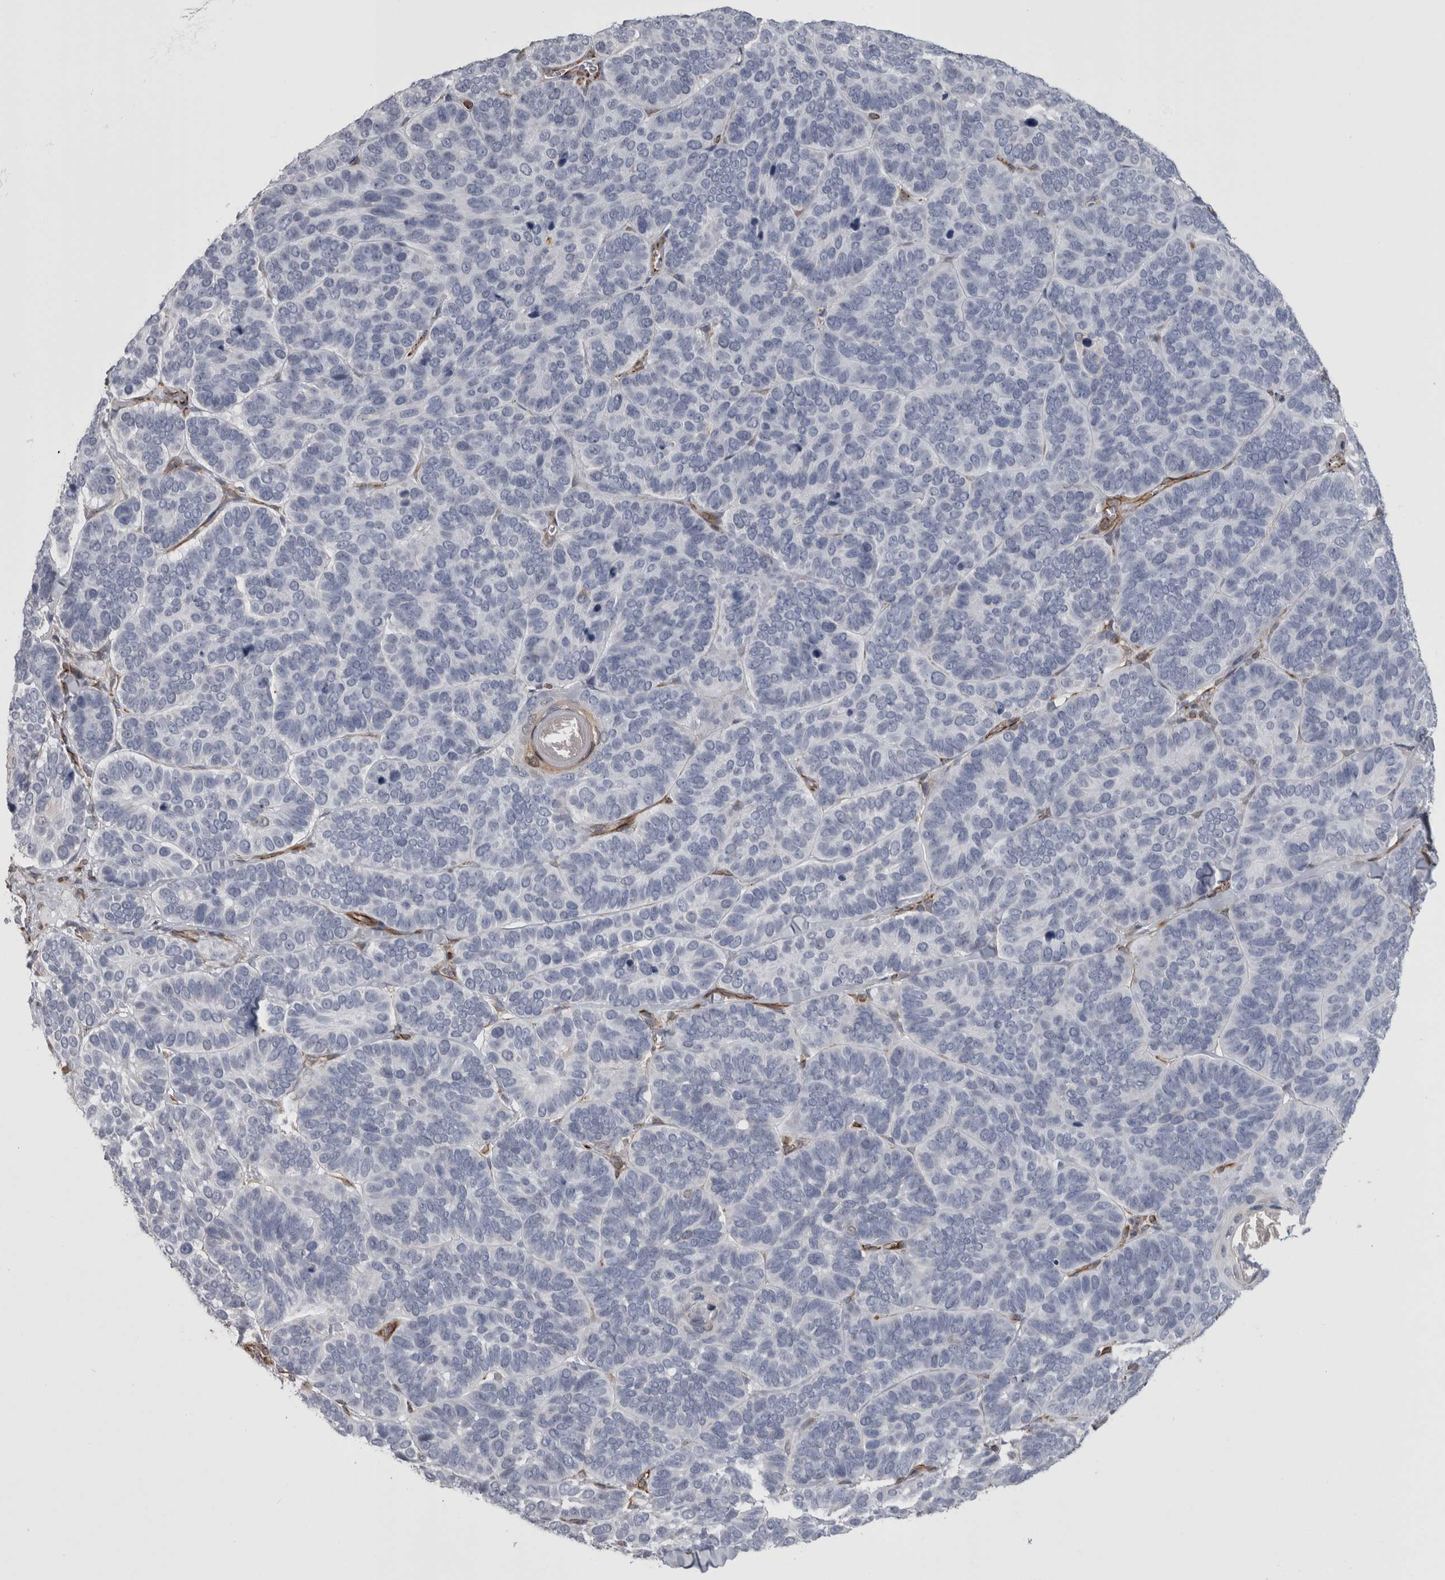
{"staining": {"intensity": "negative", "quantity": "none", "location": "none"}, "tissue": "skin cancer", "cell_type": "Tumor cells", "image_type": "cancer", "snomed": [{"axis": "morphology", "description": "Basal cell carcinoma"}, {"axis": "topography", "description": "Skin"}], "caption": "Human skin basal cell carcinoma stained for a protein using immunohistochemistry (IHC) demonstrates no expression in tumor cells.", "gene": "ACOT7", "patient": {"sex": "male", "age": 62}}